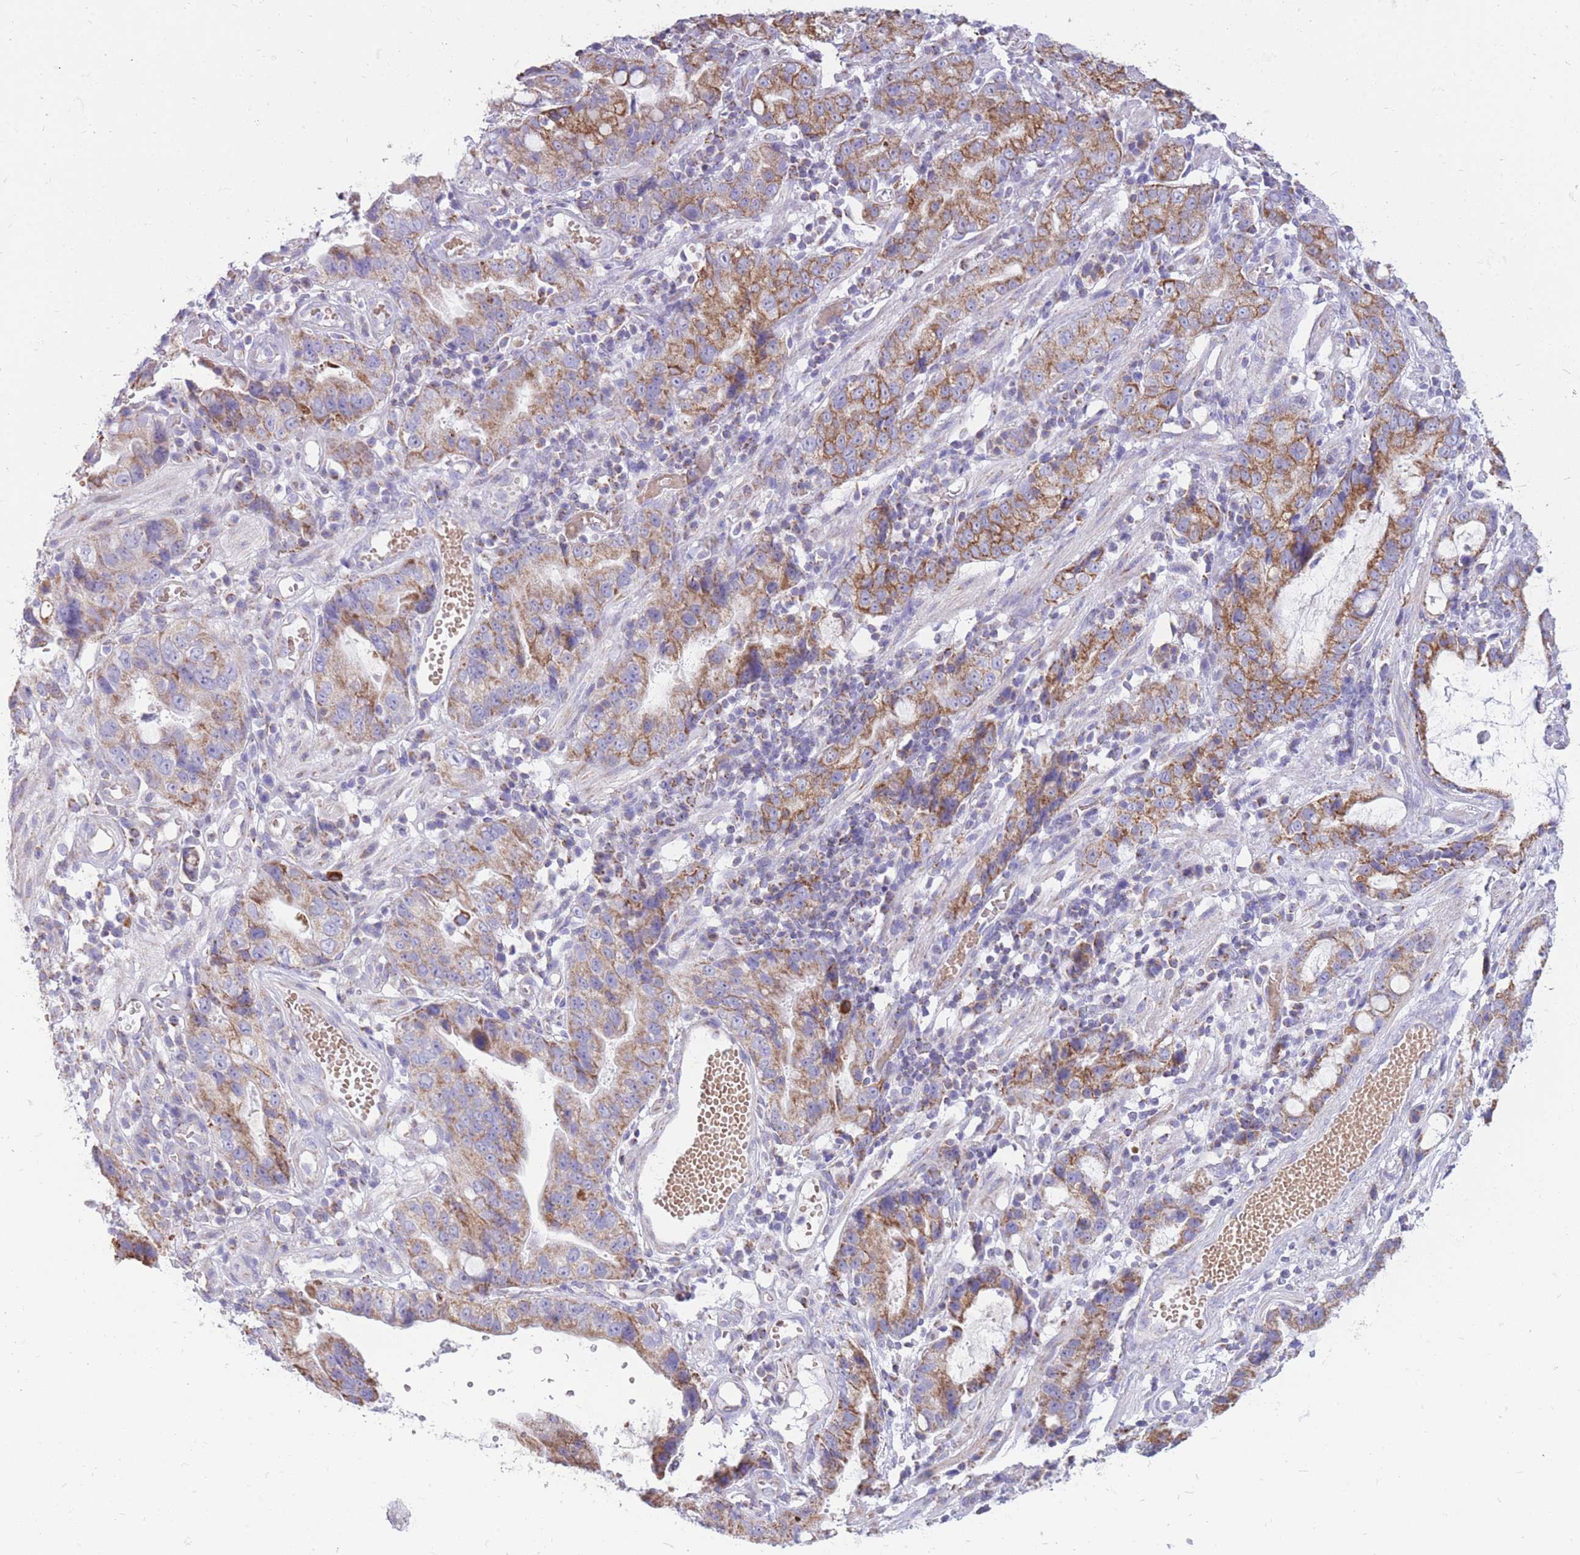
{"staining": {"intensity": "moderate", "quantity": ">75%", "location": "cytoplasmic/membranous"}, "tissue": "stomach cancer", "cell_type": "Tumor cells", "image_type": "cancer", "snomed": [{"axis": "morphology", "description": "Adenocarcinoma, NOS"}, {"axis": "topography", "description": "Stomach"}], "caption": "Immunohistochemistry (IHC) of human stomach cancer demonstrates medium levels of moderate cytoplasmic/membranous expression in approximately >75% of tumor cells.", "gene": "PCSK1", "patient": {"sex": "male", "age": 55}}